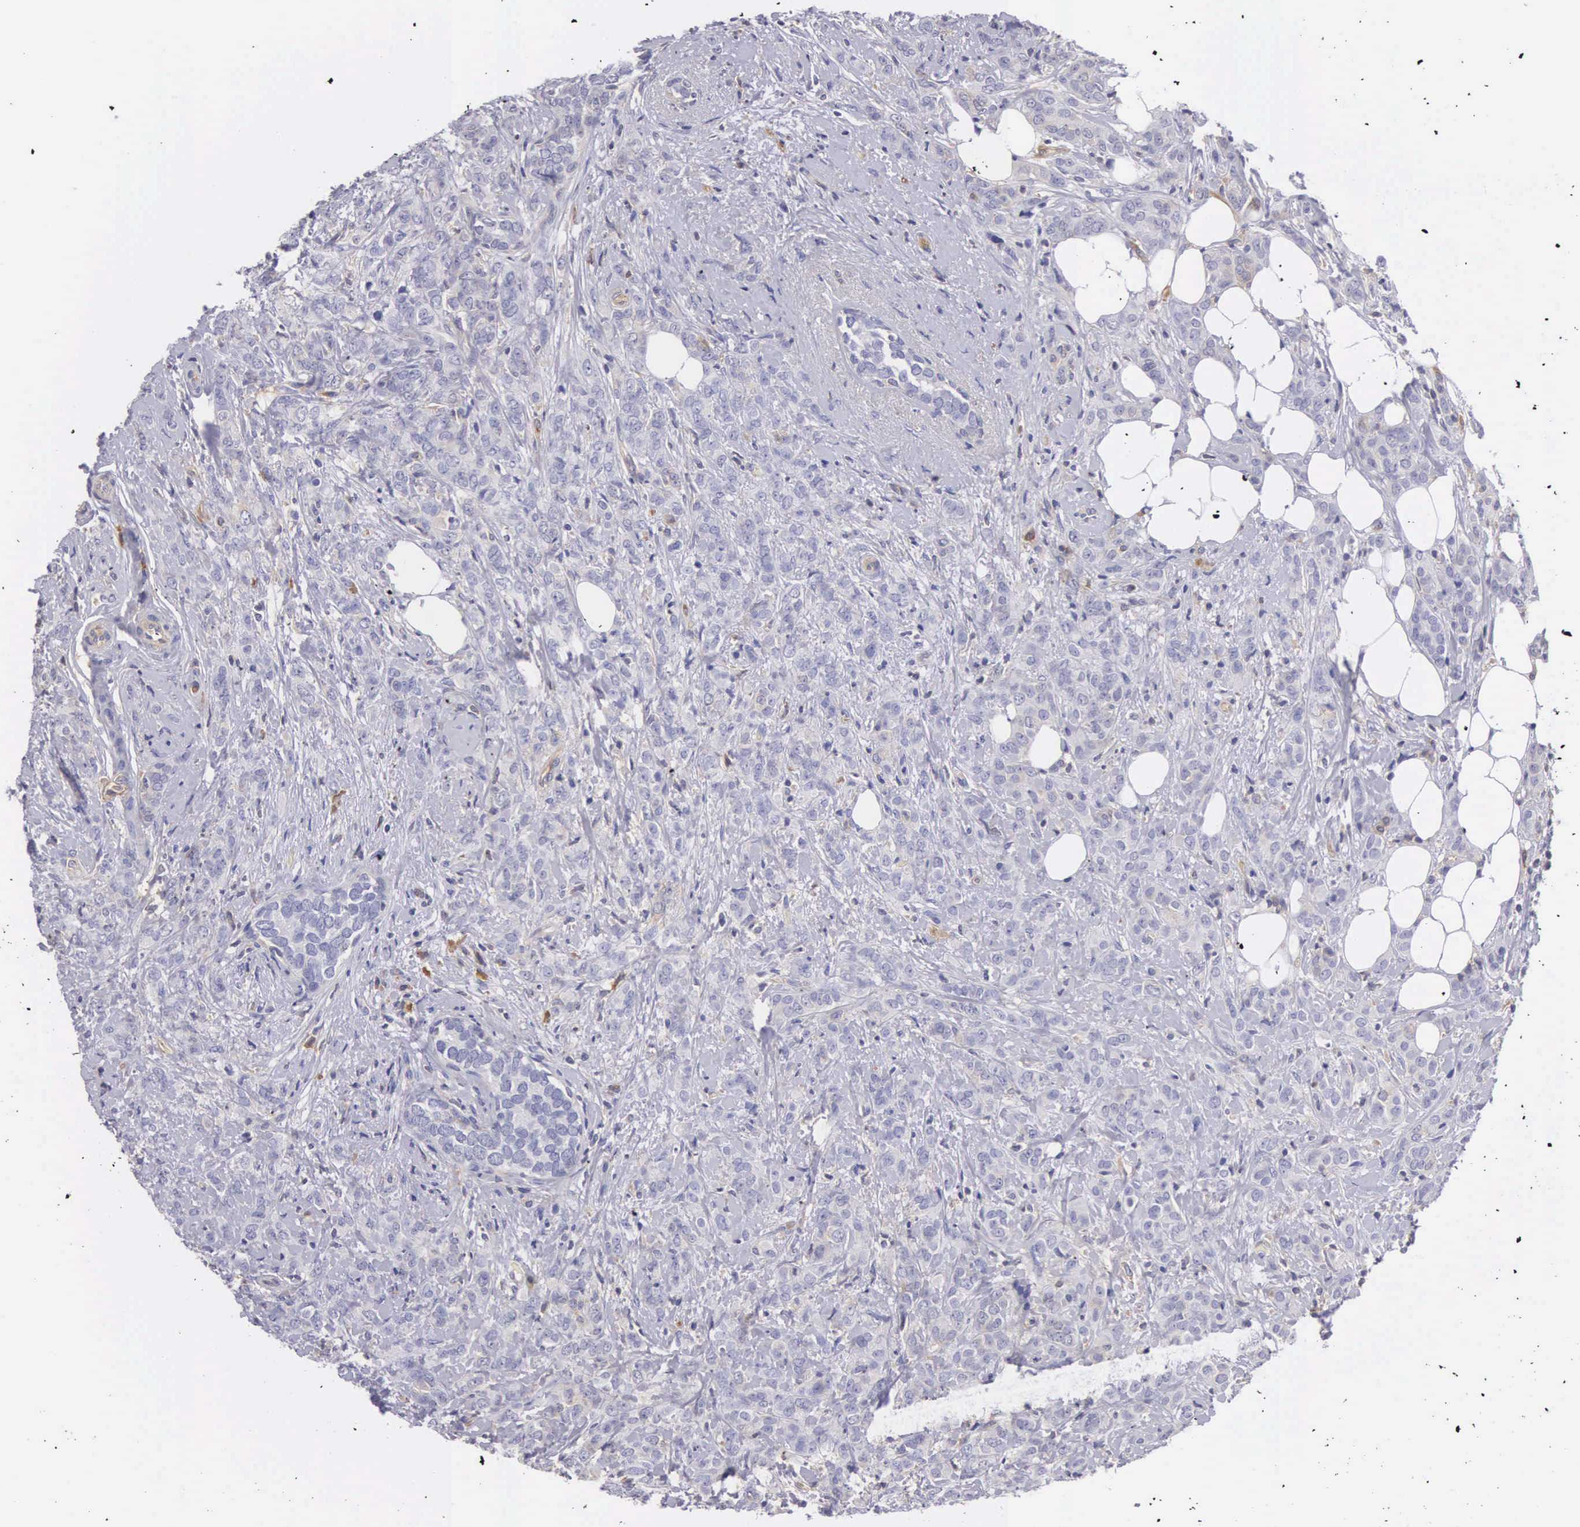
{"staining": {"intensity": "negative", "quantity": "none", "location": "none"}, "tissue": "breast cancer", "cell_type": "Tumor cells", "image_type": "cancer", "snomed": [{"axis": "morphology", "description": "Duct carcinoma"}, {"axis": "topography", "description": "Breast"}], "caption": "This is an immunohistochemistry (IHC) micrograph of breast cancer. There is no positivity in tumor cells.", "gene": "OSBPL3", "patient": {"sex": "female", "age": 53}}